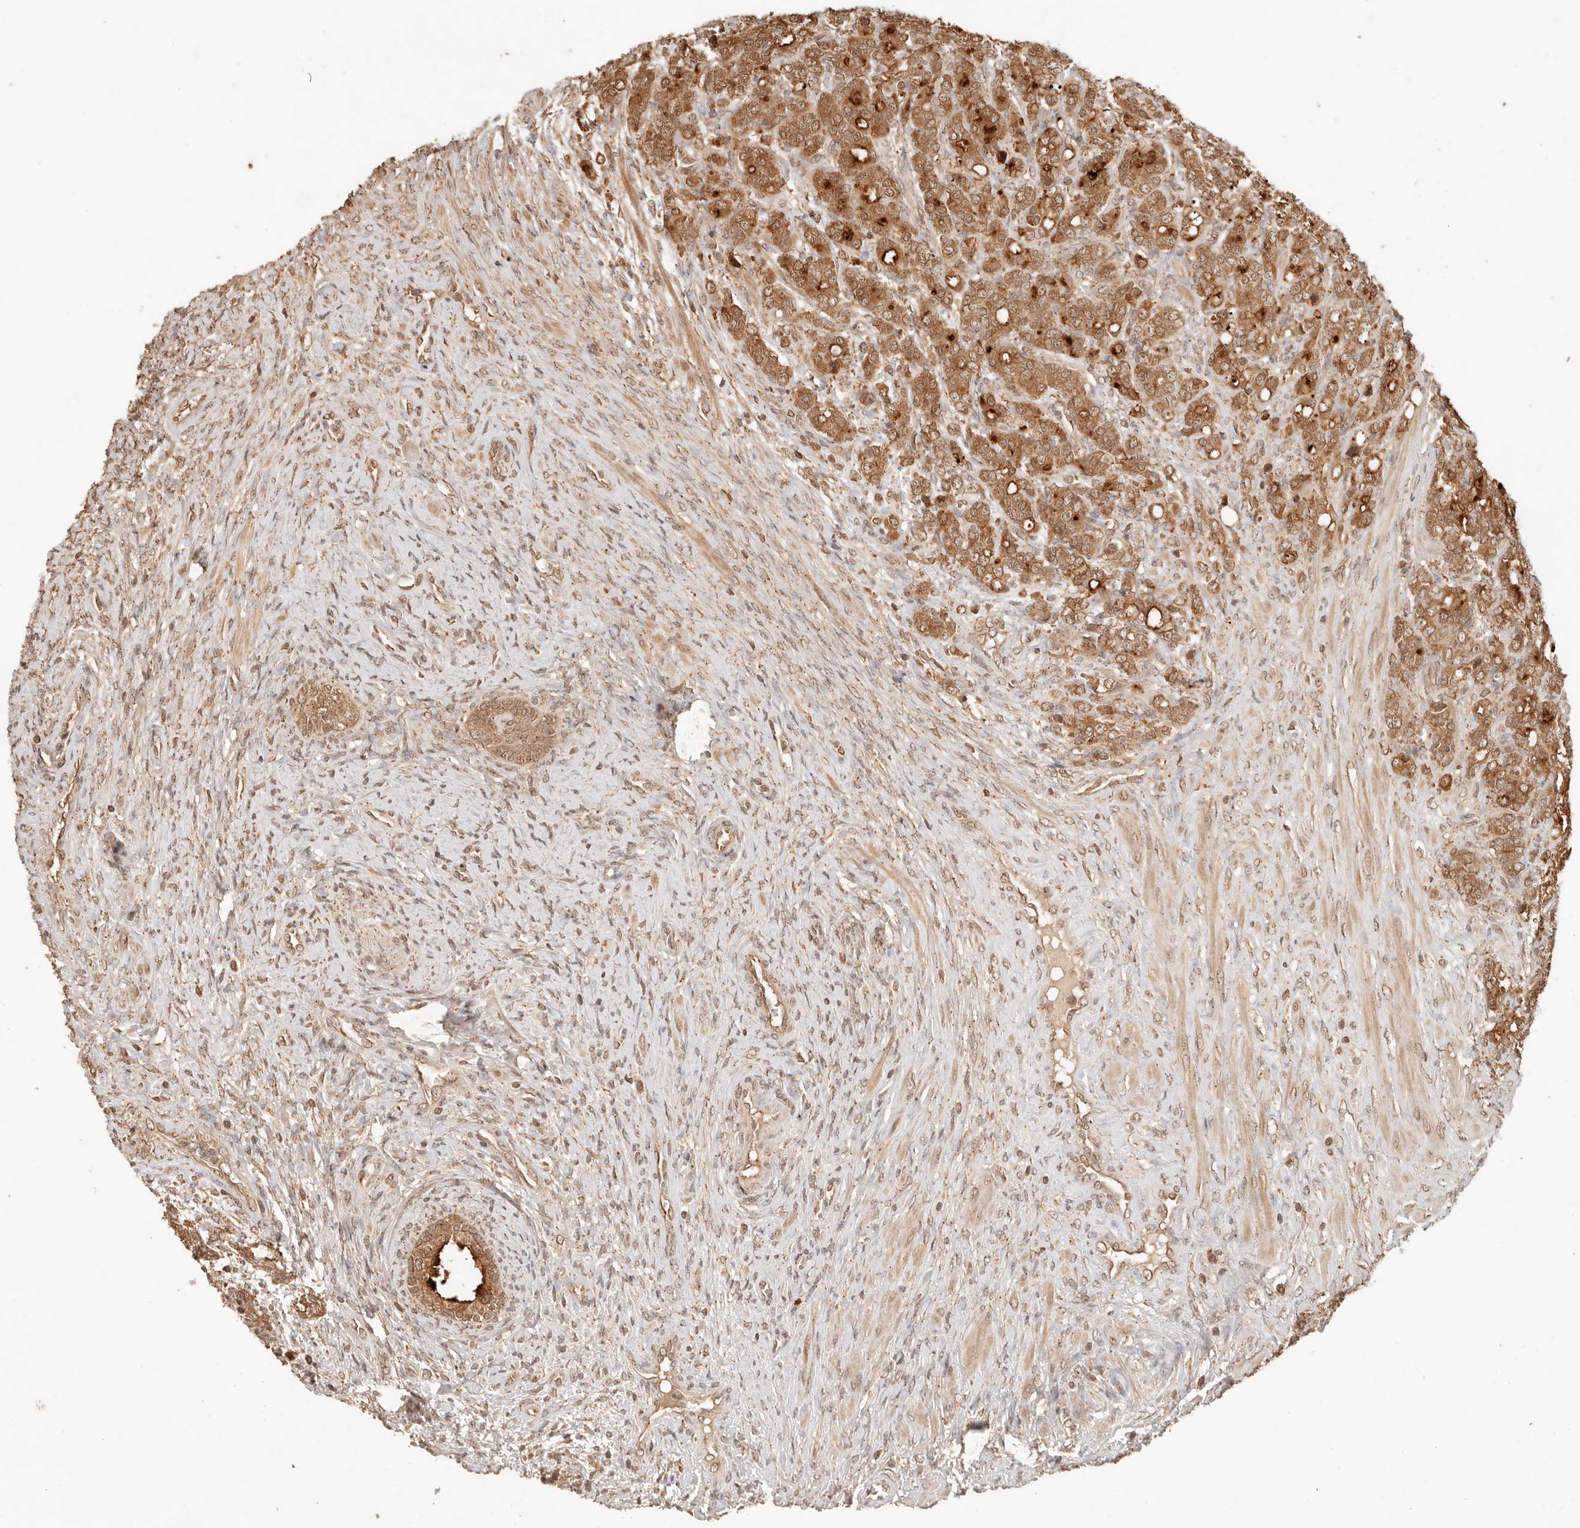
{"staining": {"intensity": "strong", "quantity": ">75%", "location": "cytoplasmic/membranous"}, "tissue": "prostate cancer", "cell_type": "Tumor cells", "image_type": "cancer", "snomed": [{"axis": "morphology", "description": "Adenocarcinoma, High grade"}, {"axis": "topography", "description": "Prostate"}], "caption": "An IHC micrograph of tumor tissue is shown. Protein staining in brown shows strong cytoplasmic/membranous positivity in adenocarcinoma (high-grade) (prostate) within tumor cells.", "gene": "LMO4", "patient": {"sex": "male", "age": 62}}